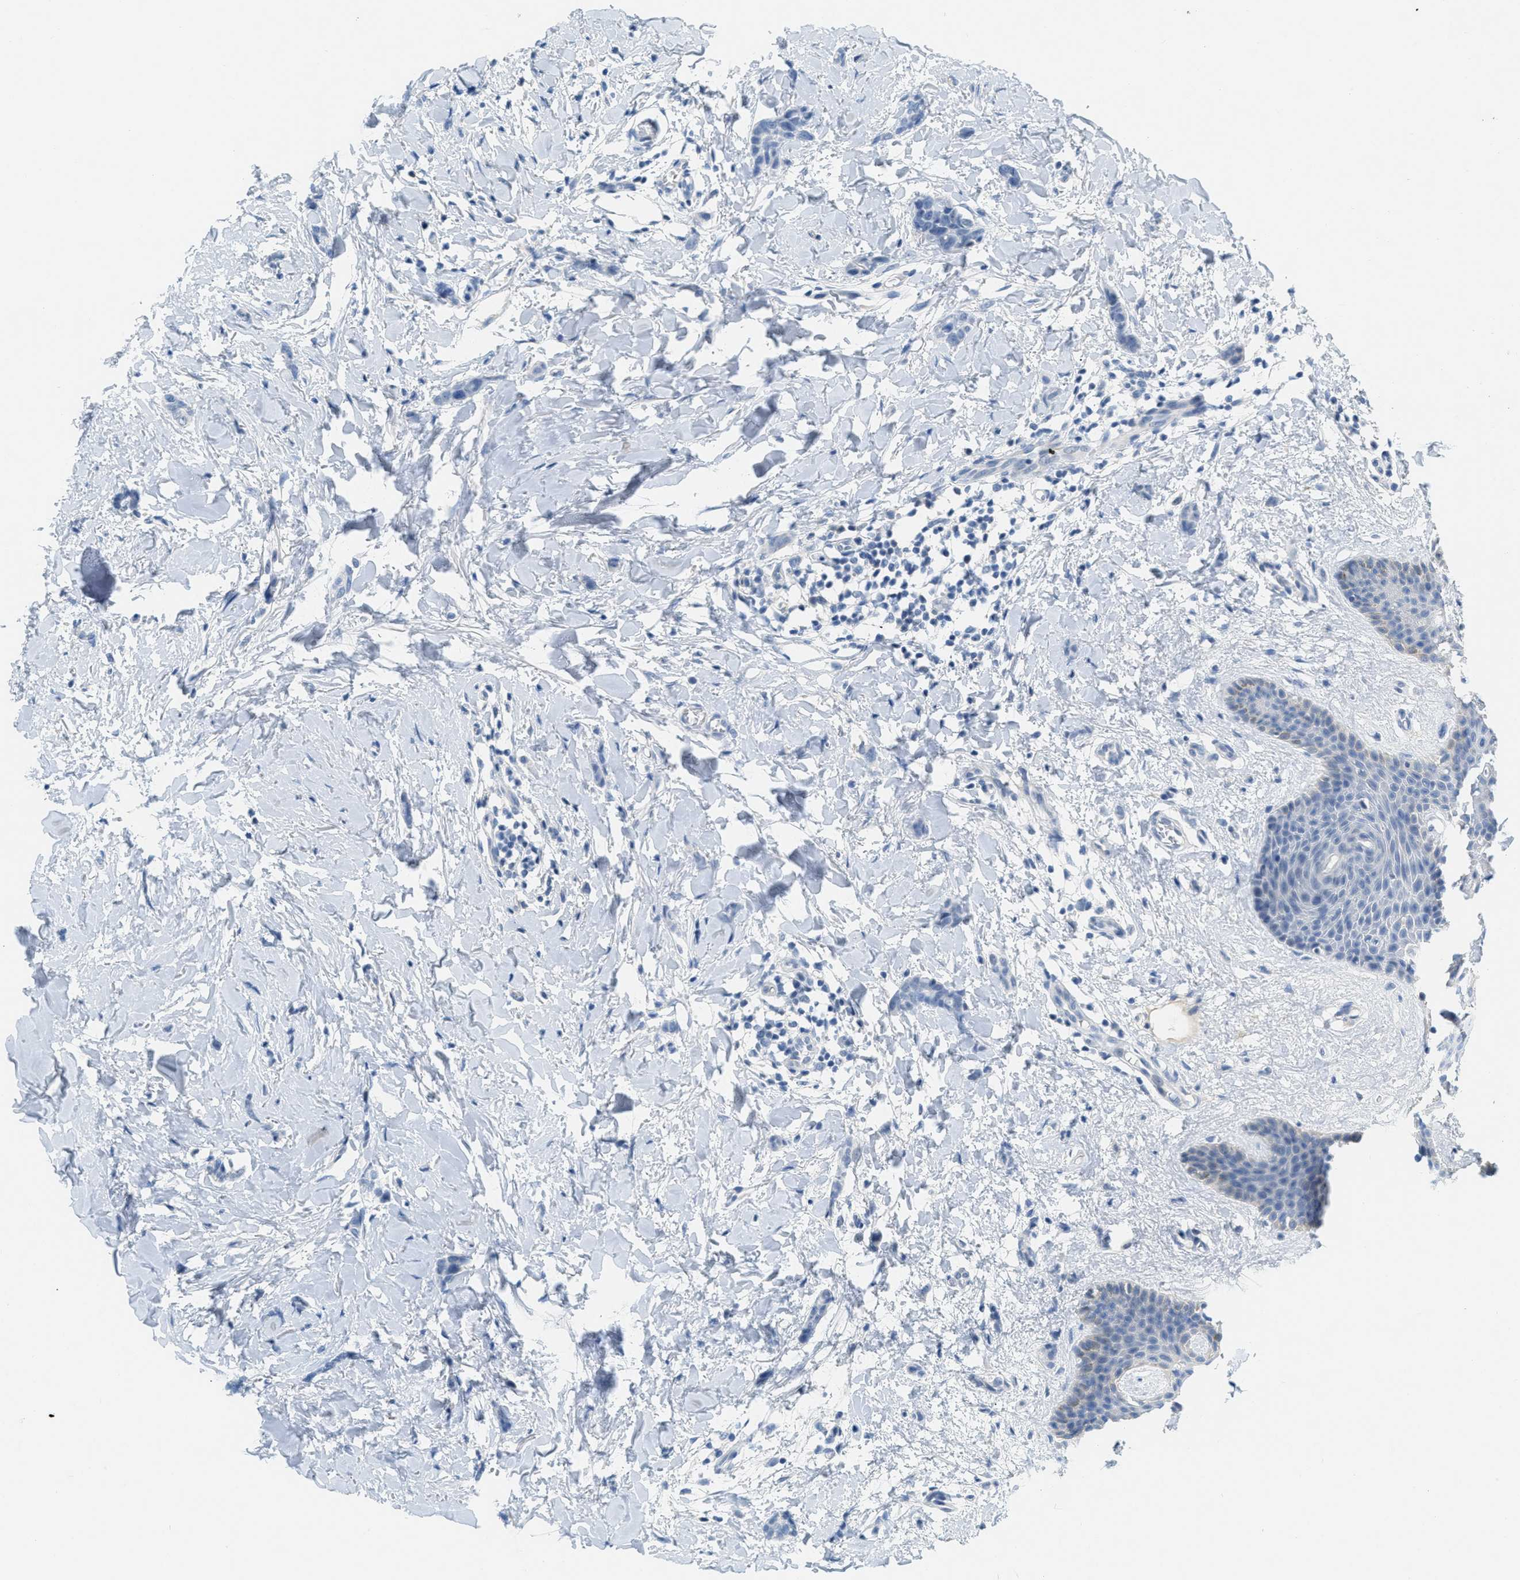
{"staining": {"intensity": "negative", "quantity": "none", "location": "none"}, "tissue": "breast cancer", "cell_type": "Tumor cells", "image_type": "cancer", "snomed": [{"axis": "morphology", "description": "Lobular carcinoma"}, {"axis": "topography", "description": "Skin"}, {"axis": "topography", "description": "Breast"}], "caption": "DAB immunohistochemical staining of human breast lobular carcinoma demonstrates no significant positivity in tumor cells.", "gene": "HSF2", "patient": {"sex": "female", "age": 46}}